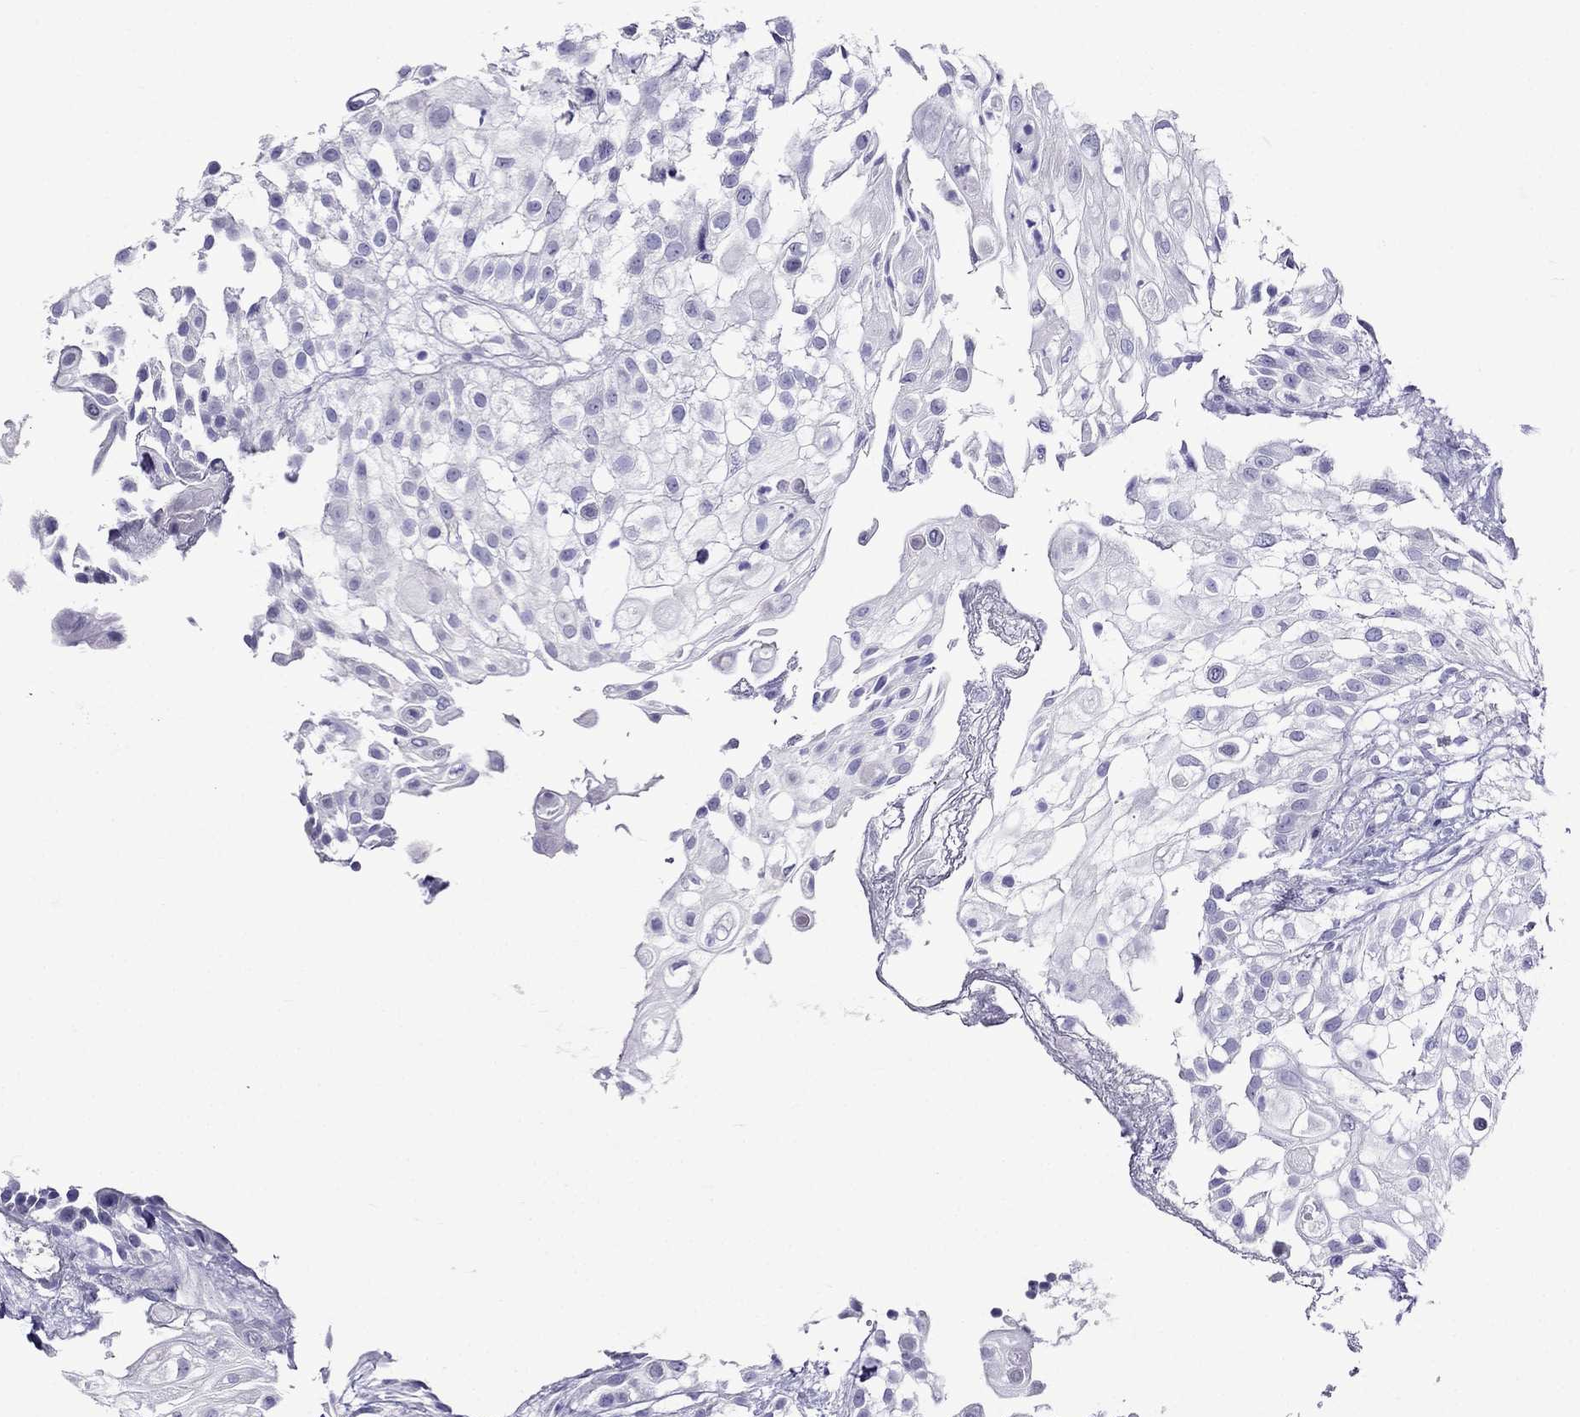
{"staining": {"intensity": "negative", "quantity": "none", "location": "none"}, "tissue": "urothelial cancer", "cell_type": "Tumor cells", "image_type": "cancer", "snomed": [{"axis": "morphology", "description": "Urothelial carcinoma, High grade"}, {"axis": "topography", "description": "Urinary bladder"}], "caption": "This is an IHC histopathology image of human urothelial cancer. There is no staining in tumor cells.", "gene": "TDRD1", "patient": {"sex": "female", "age": 79}}